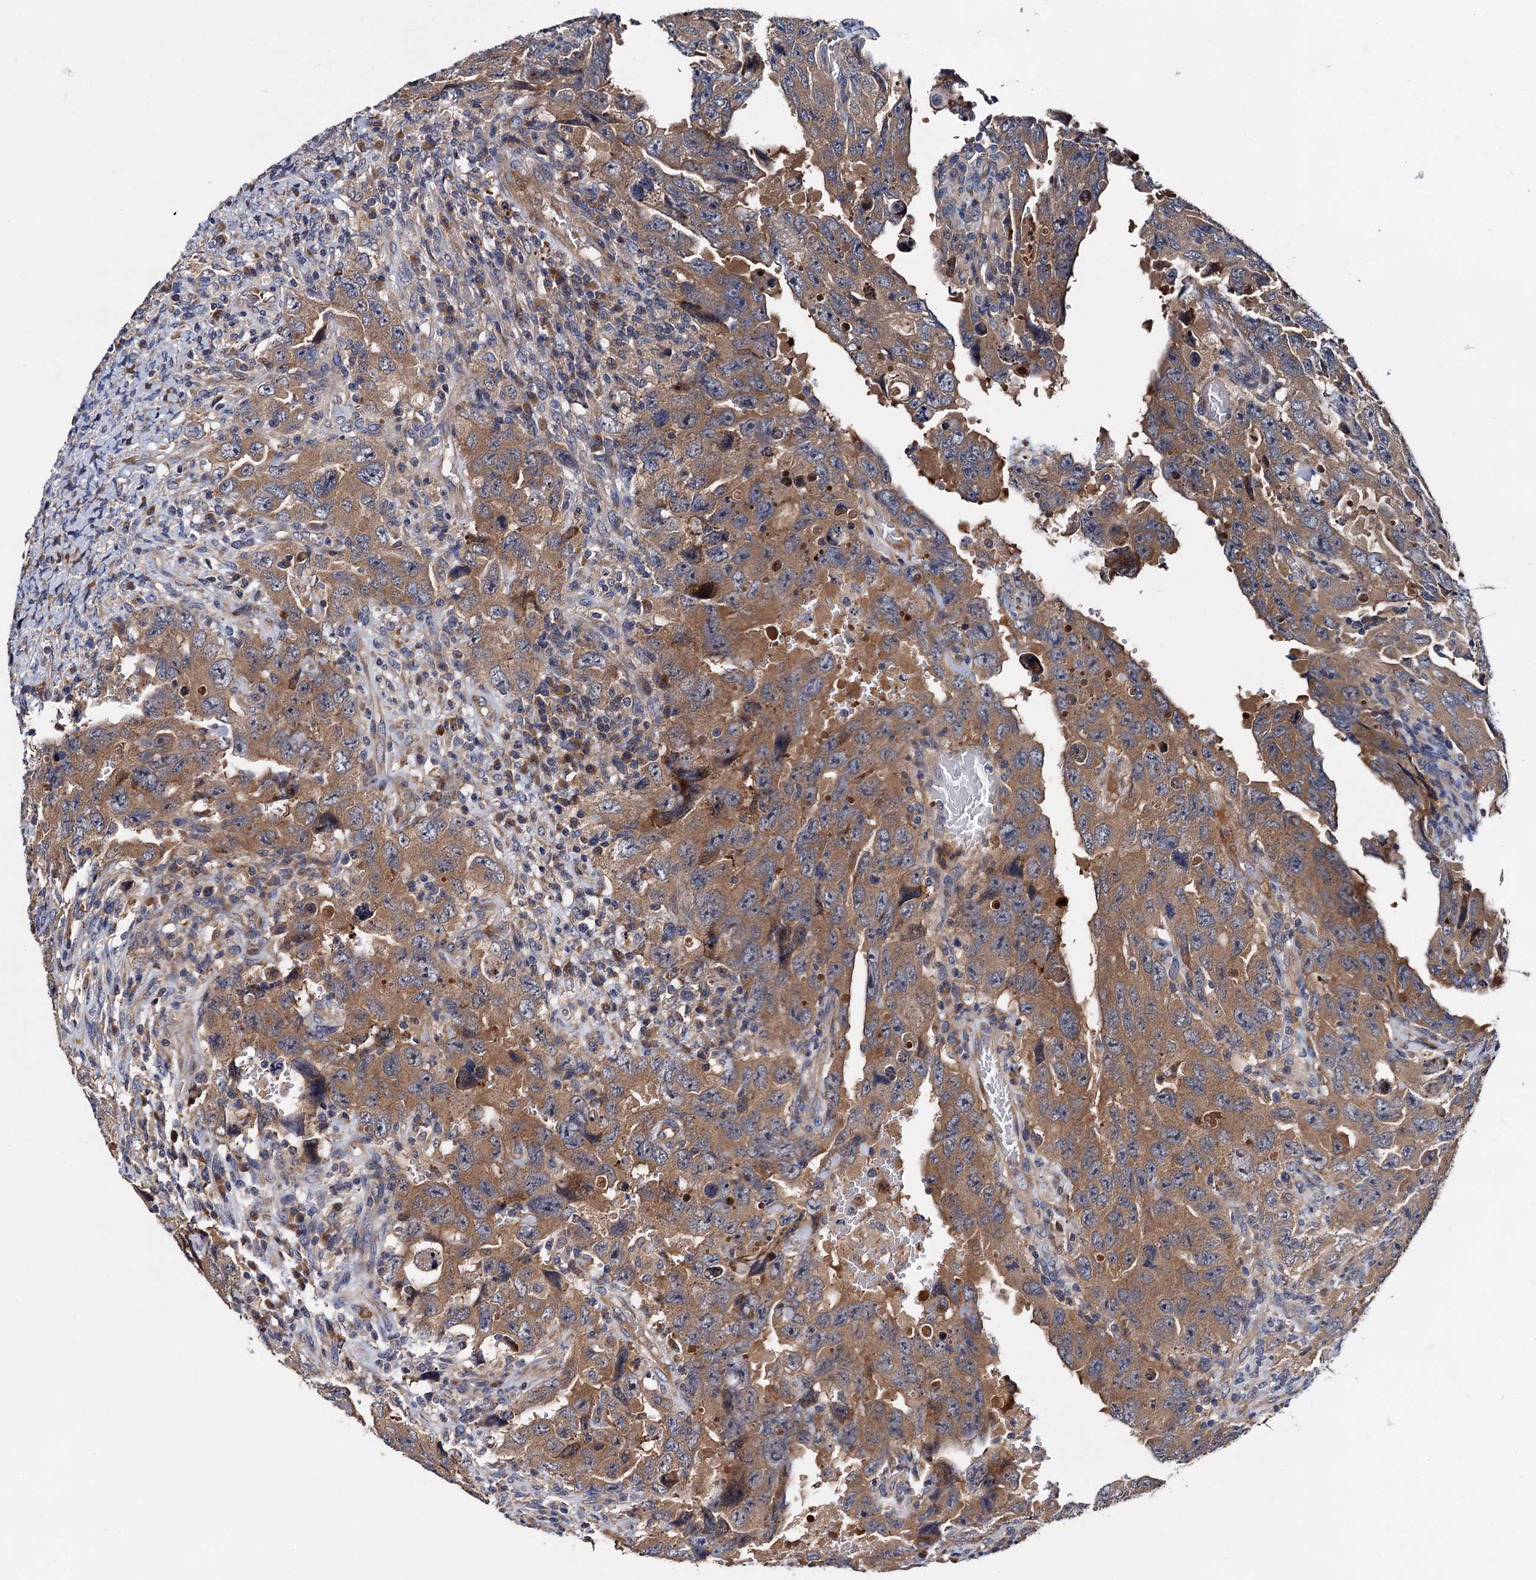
{"staining": {"intensity": "moderate", "quantity": ">75%", "location": "cytoplasmic/membranous"}, "tissue": "testis cancer", "cell_type": "Tumor cells", "image_type": "cancer", "snomed": [{"axis": "morphology", "description": "Carcinoma, Embryonal, NOS"}, {"axis": "topography", "description": "Testis"}], "caption": "Moderate cytoplasmic/membranous protein expression is seen in approximately >75% of tumor cells in testis embryonal carcinoma.", "gene": "TRMT112", "patient": {"sex": "male", "age": 26}}